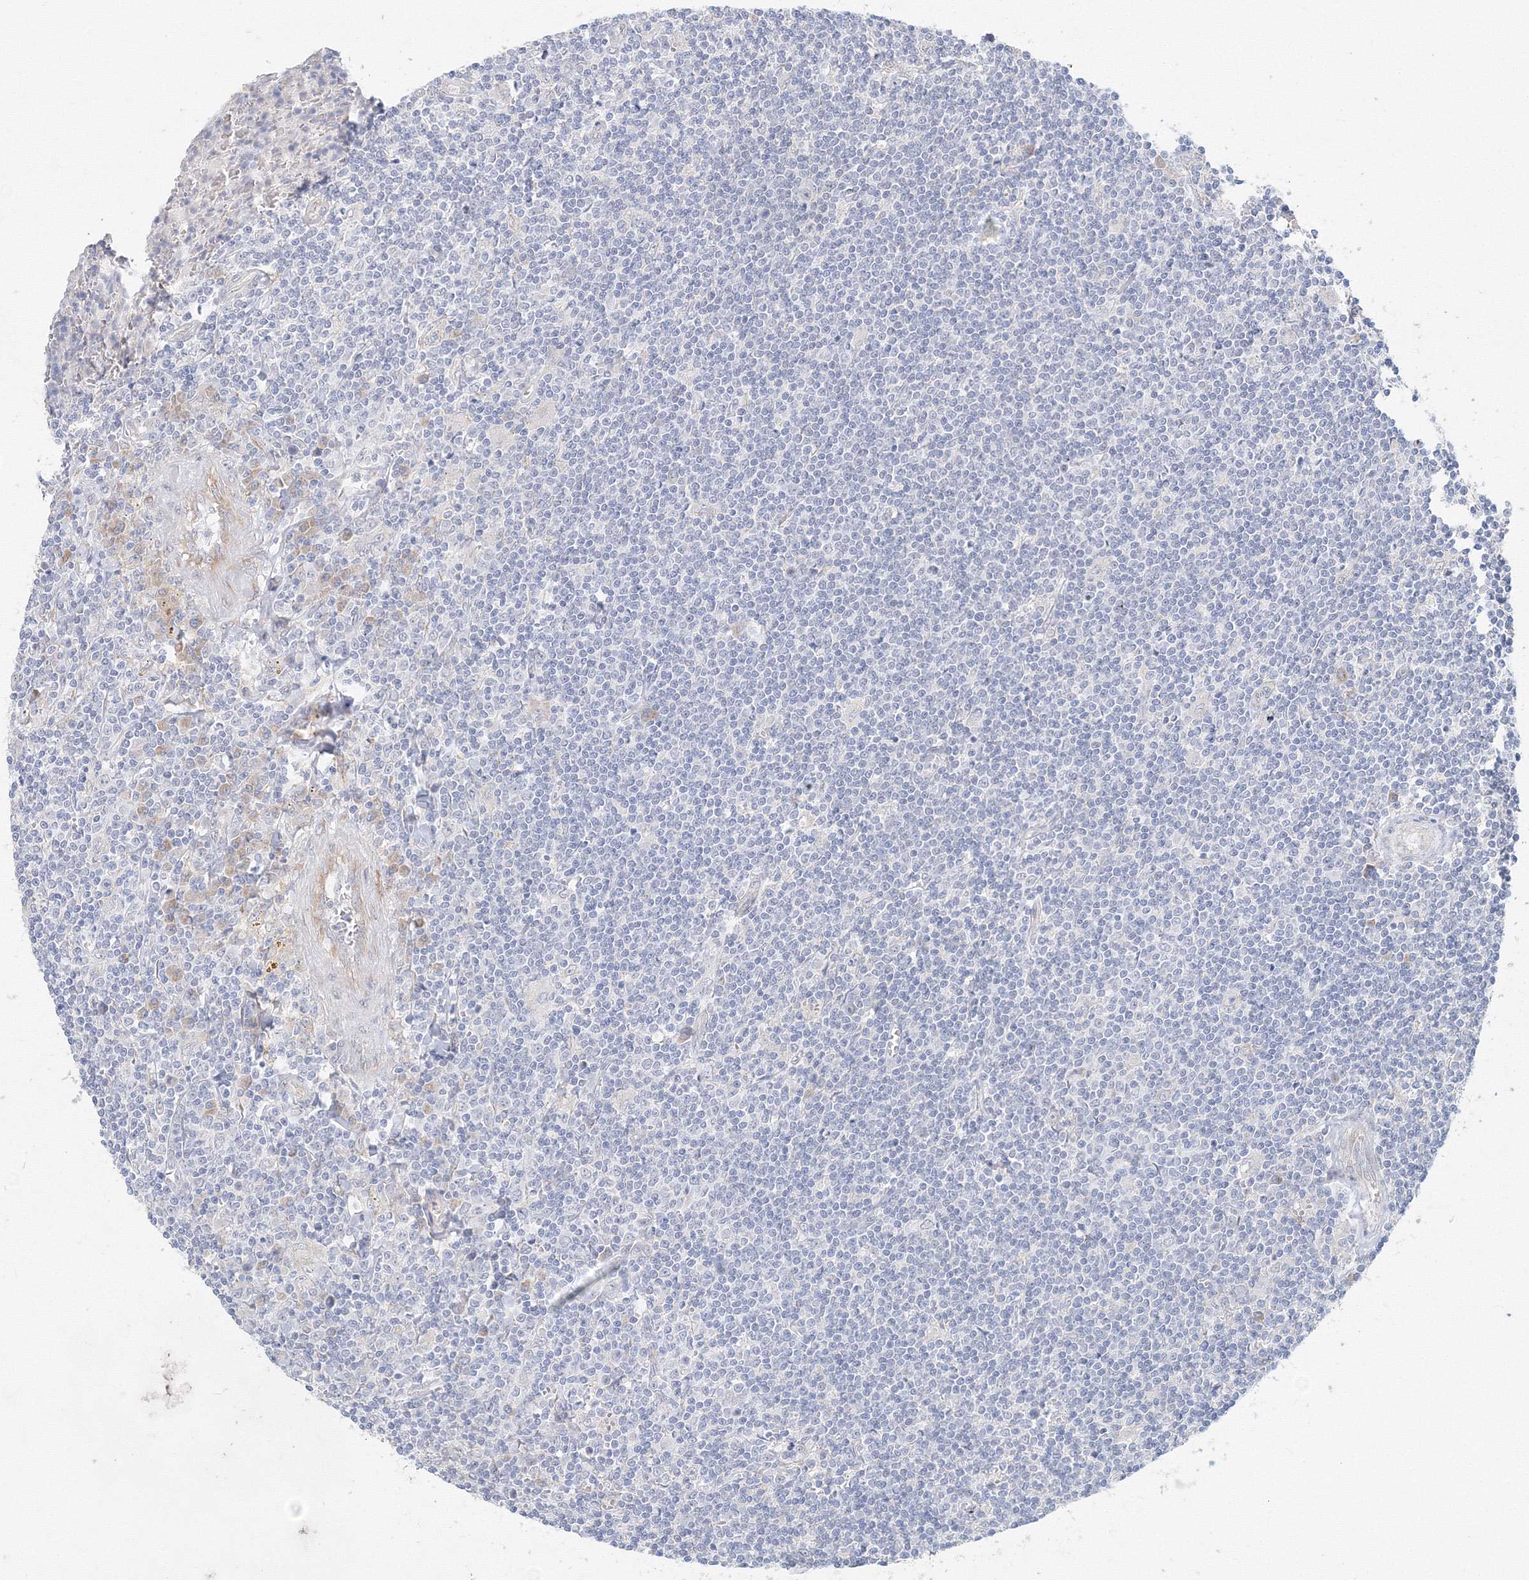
{"staining": {"intensity": "negative", "quantity": "none", "location": "none"}, "tissue": "lymphoma", "cell_type": "Tumor cells", "image_type": "cancer", "snomed": [{"axis": "morphology", "description": "Malignant lymphoma, non-Hodgkin's type, Low grade"}, {"axis": "topography", "description": "Spleen"}], "caption": "Tumor cells show no significant positivity in low-grade malignant lymphoma, non-Hodgkin's type. The staining was performed using DAB to visualize the protein expression in brown, while the nuclei were stained in blue with hematoxylin (Magnification: 20x).", "gene": "DHRS12", "patient": {"sex": "male", "age": 76}}